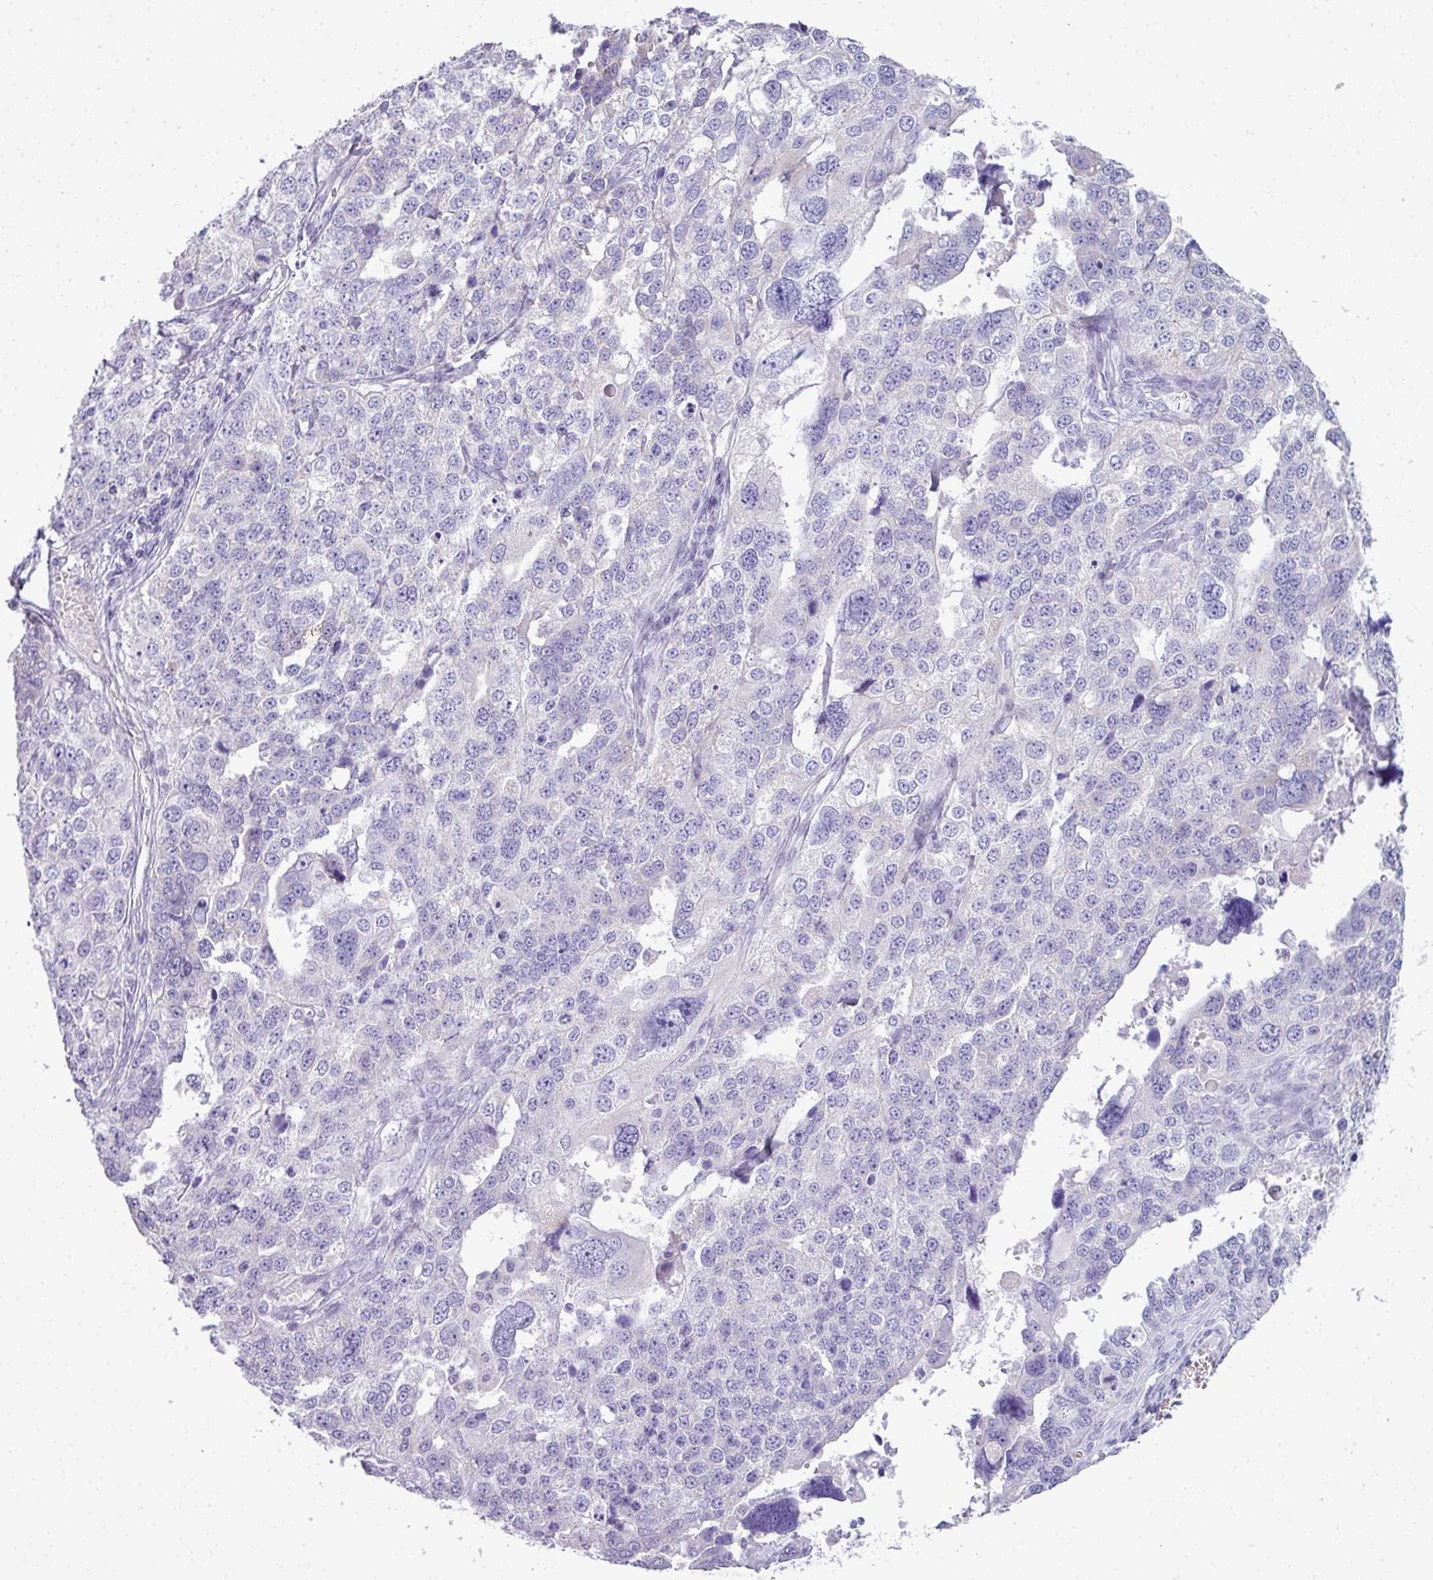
{"staining": {"intensity": "negative", "quantity": "none", "location": "none"}, "tissue": "ovarian cancer", "cell_type": "Tumor cells", "image_type": "cancer", "snomed": [{"axis": "morphology", "description": "Cystadenocarcinoma, serous, NOS"}, {"axis": "topography", "description": "Ovary"}], "caption": "An immunohistochemistry photomicrograph of serous cystadenocarcinoma (ovarian) is shown. There is no staining in tumor cells of serous cystadenocarcinoma (ovarian).", "gene": "STAT5A", "patient": {"sex": "female", "age": 76}}